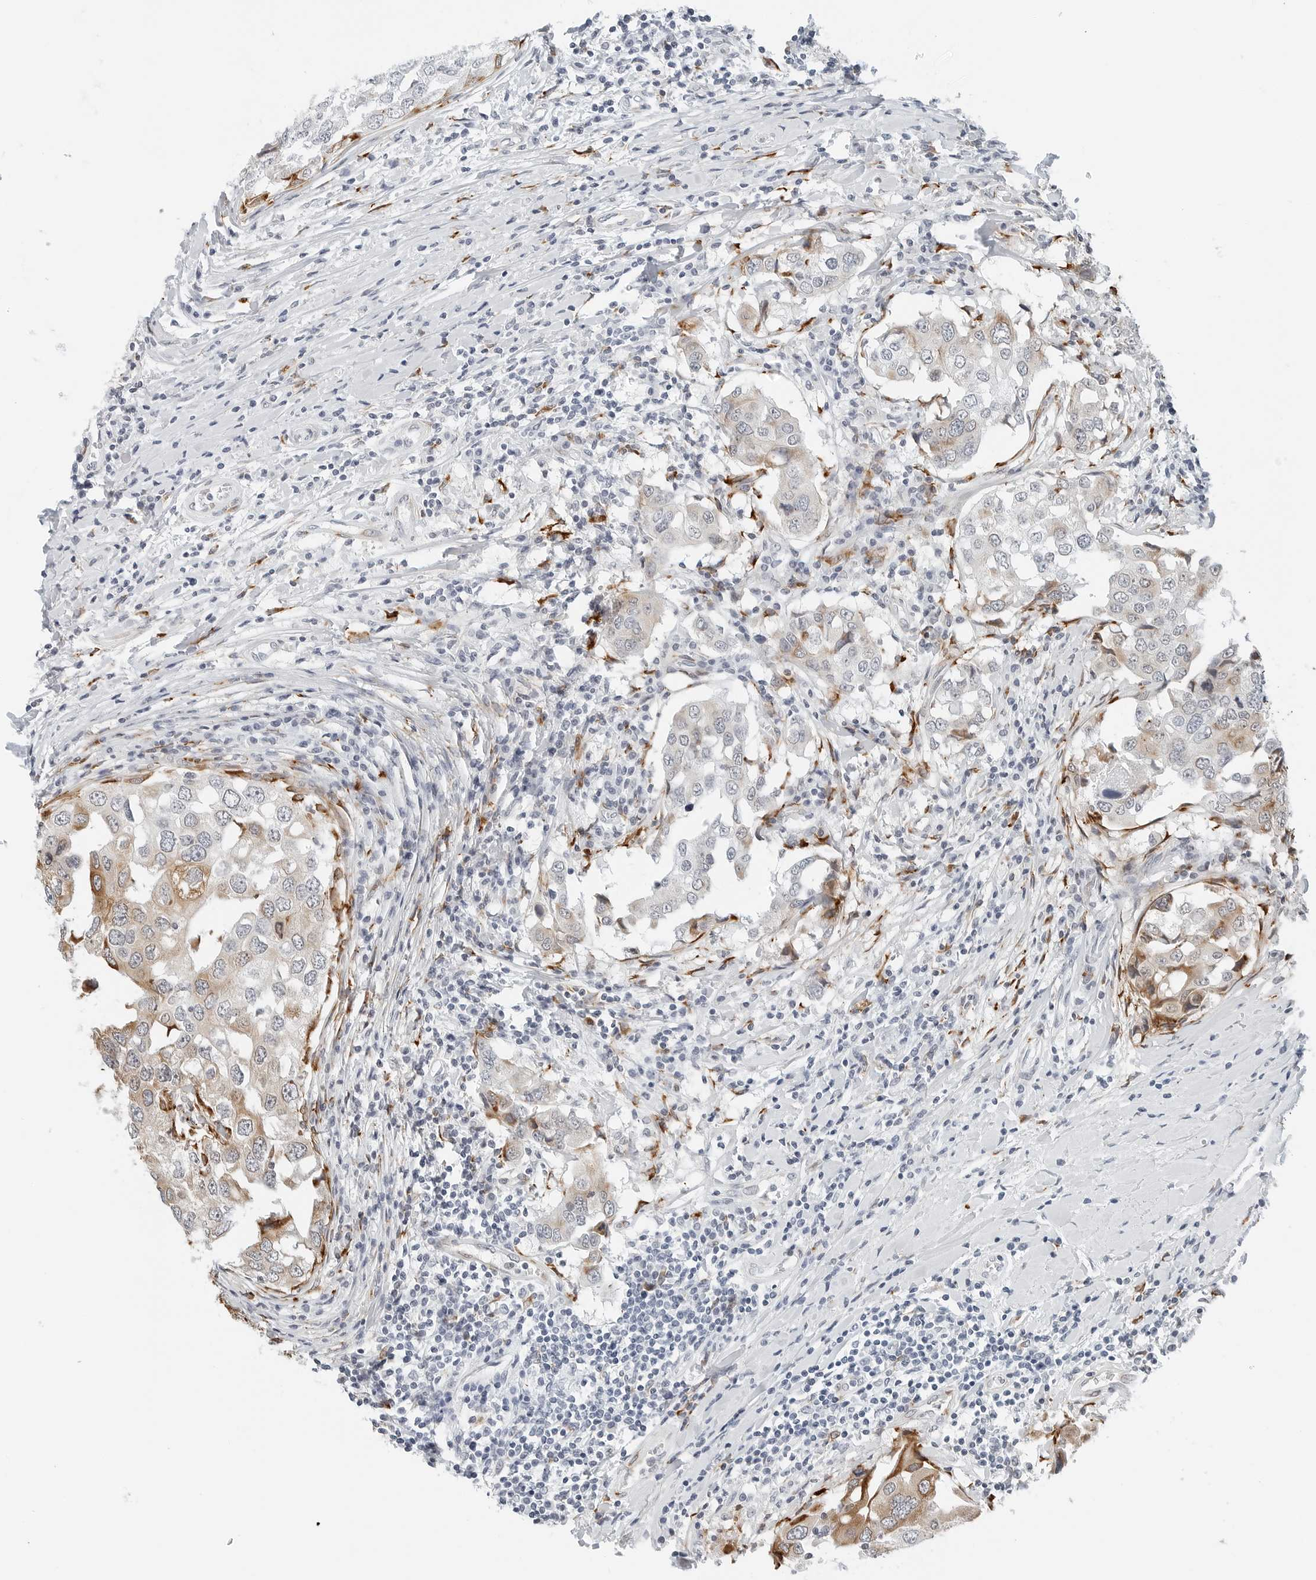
{"staining": {"intensity": "moderate", "quantity": "<25%", "location": "cytoplasmic/membranous"}, "tissue": "breast cancer", "cell_type": "Tumor cells", "image_type": "cancer", "snomed": [{"axis": "morphology", "description": "Duct carcinoma"}, {"axis": "topography", "description": "Breast"}], "caption": "A histopathology image of human breast cancer (intraductal carcinoma) stained for a protein shows moderate cytoplasmic/membranous brown staining in tumor cells.", "gene": "P4HA2", "patient": {"sex": "female", "age": 27}}